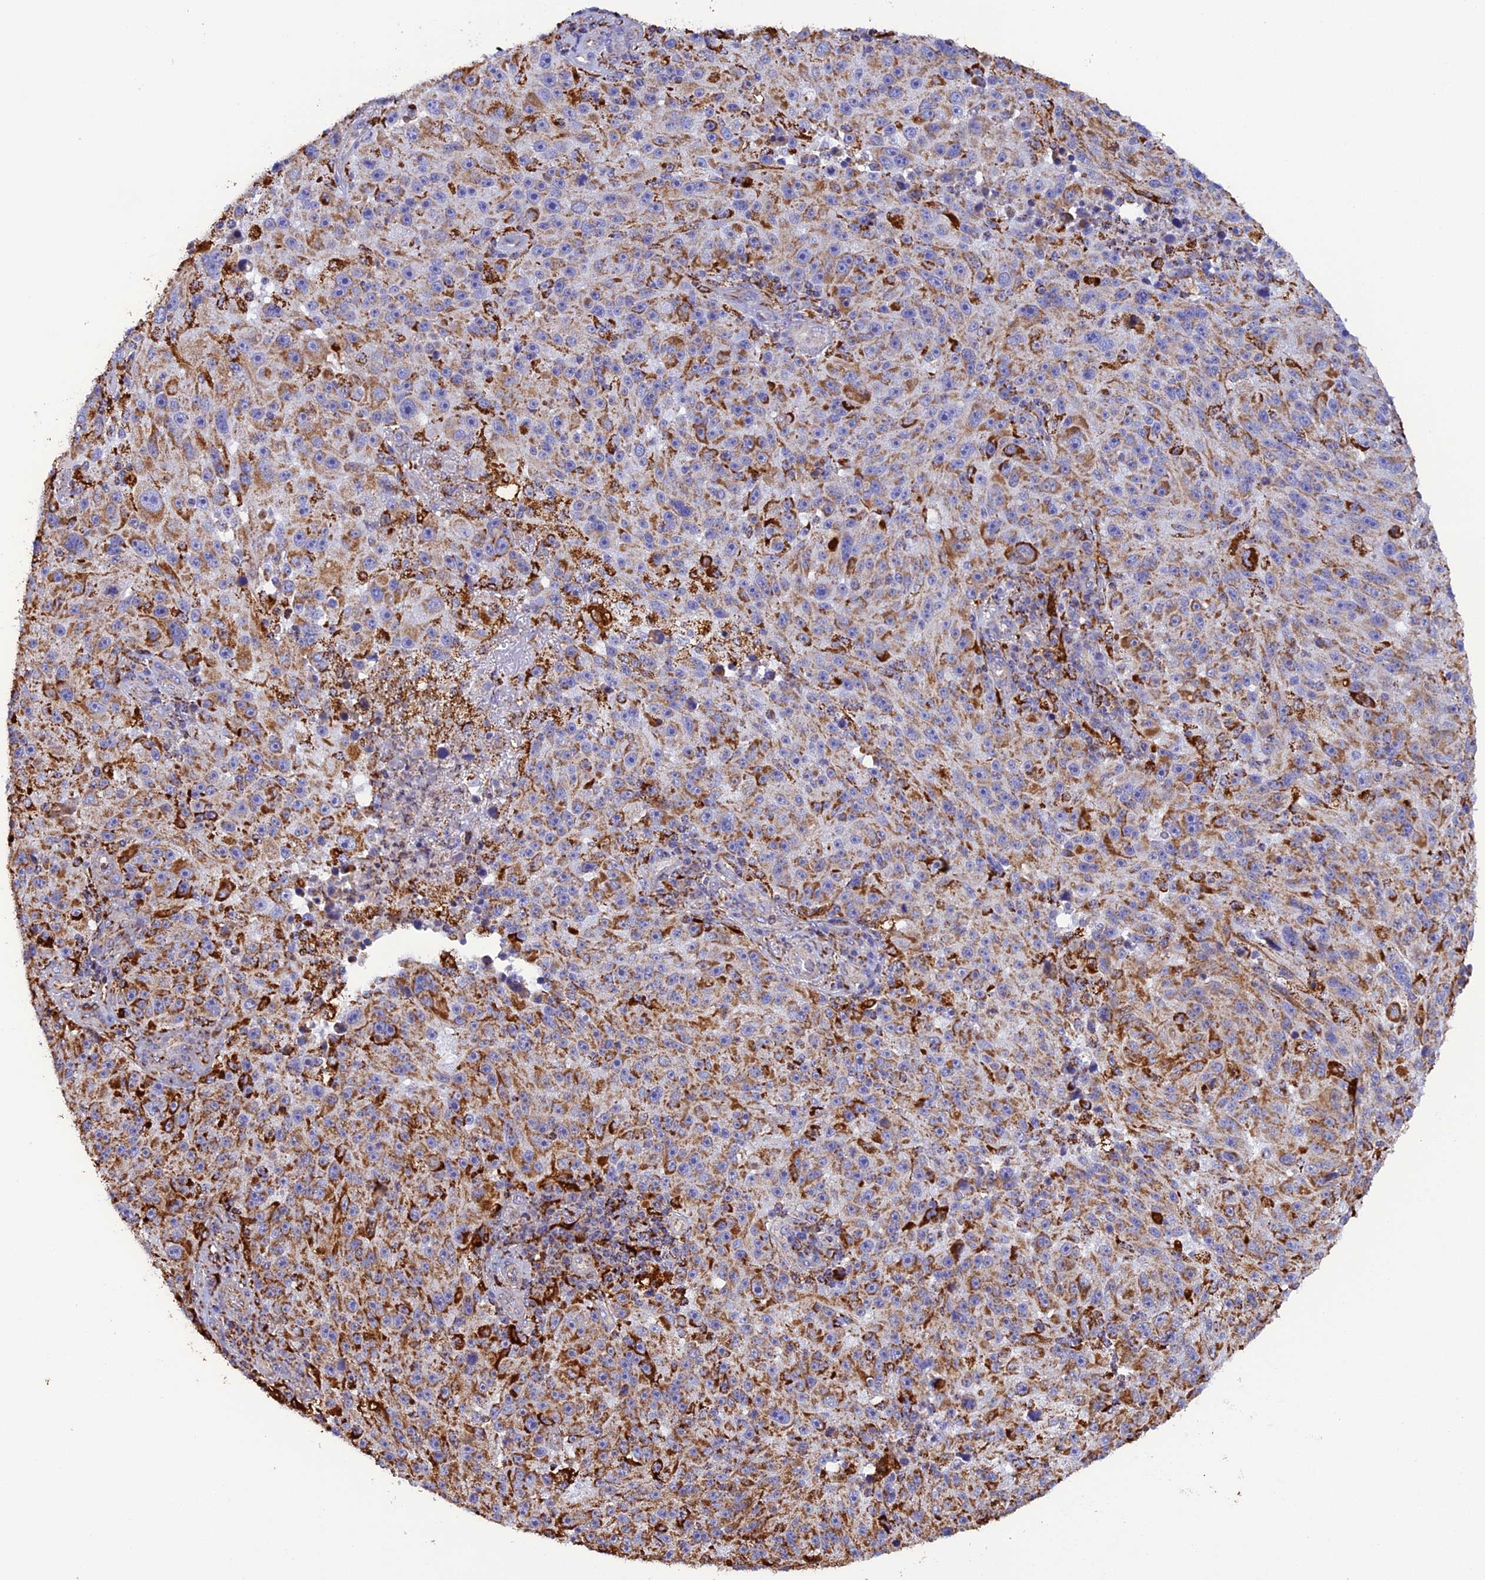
{"staining": {"intensity": "moderate", "quantity": ">75%", "location": "cytoplasmic/membranous"}, "tissue": "melanoma", "cell_type": "Tumor cells", "image_type": "cancer", "snomed": [{"axis": "morphology", "description": "Malignant melanoma, NOS"}, {"axis": "topography", "description": "Skin"}], "caption": "A brown stain labels moderate cytoplasmic/membranous expression of a protein in human malignant melanoma tumor cells.", "gene": "KCNG1", "patient": {"sex": "male", "age": 53}}